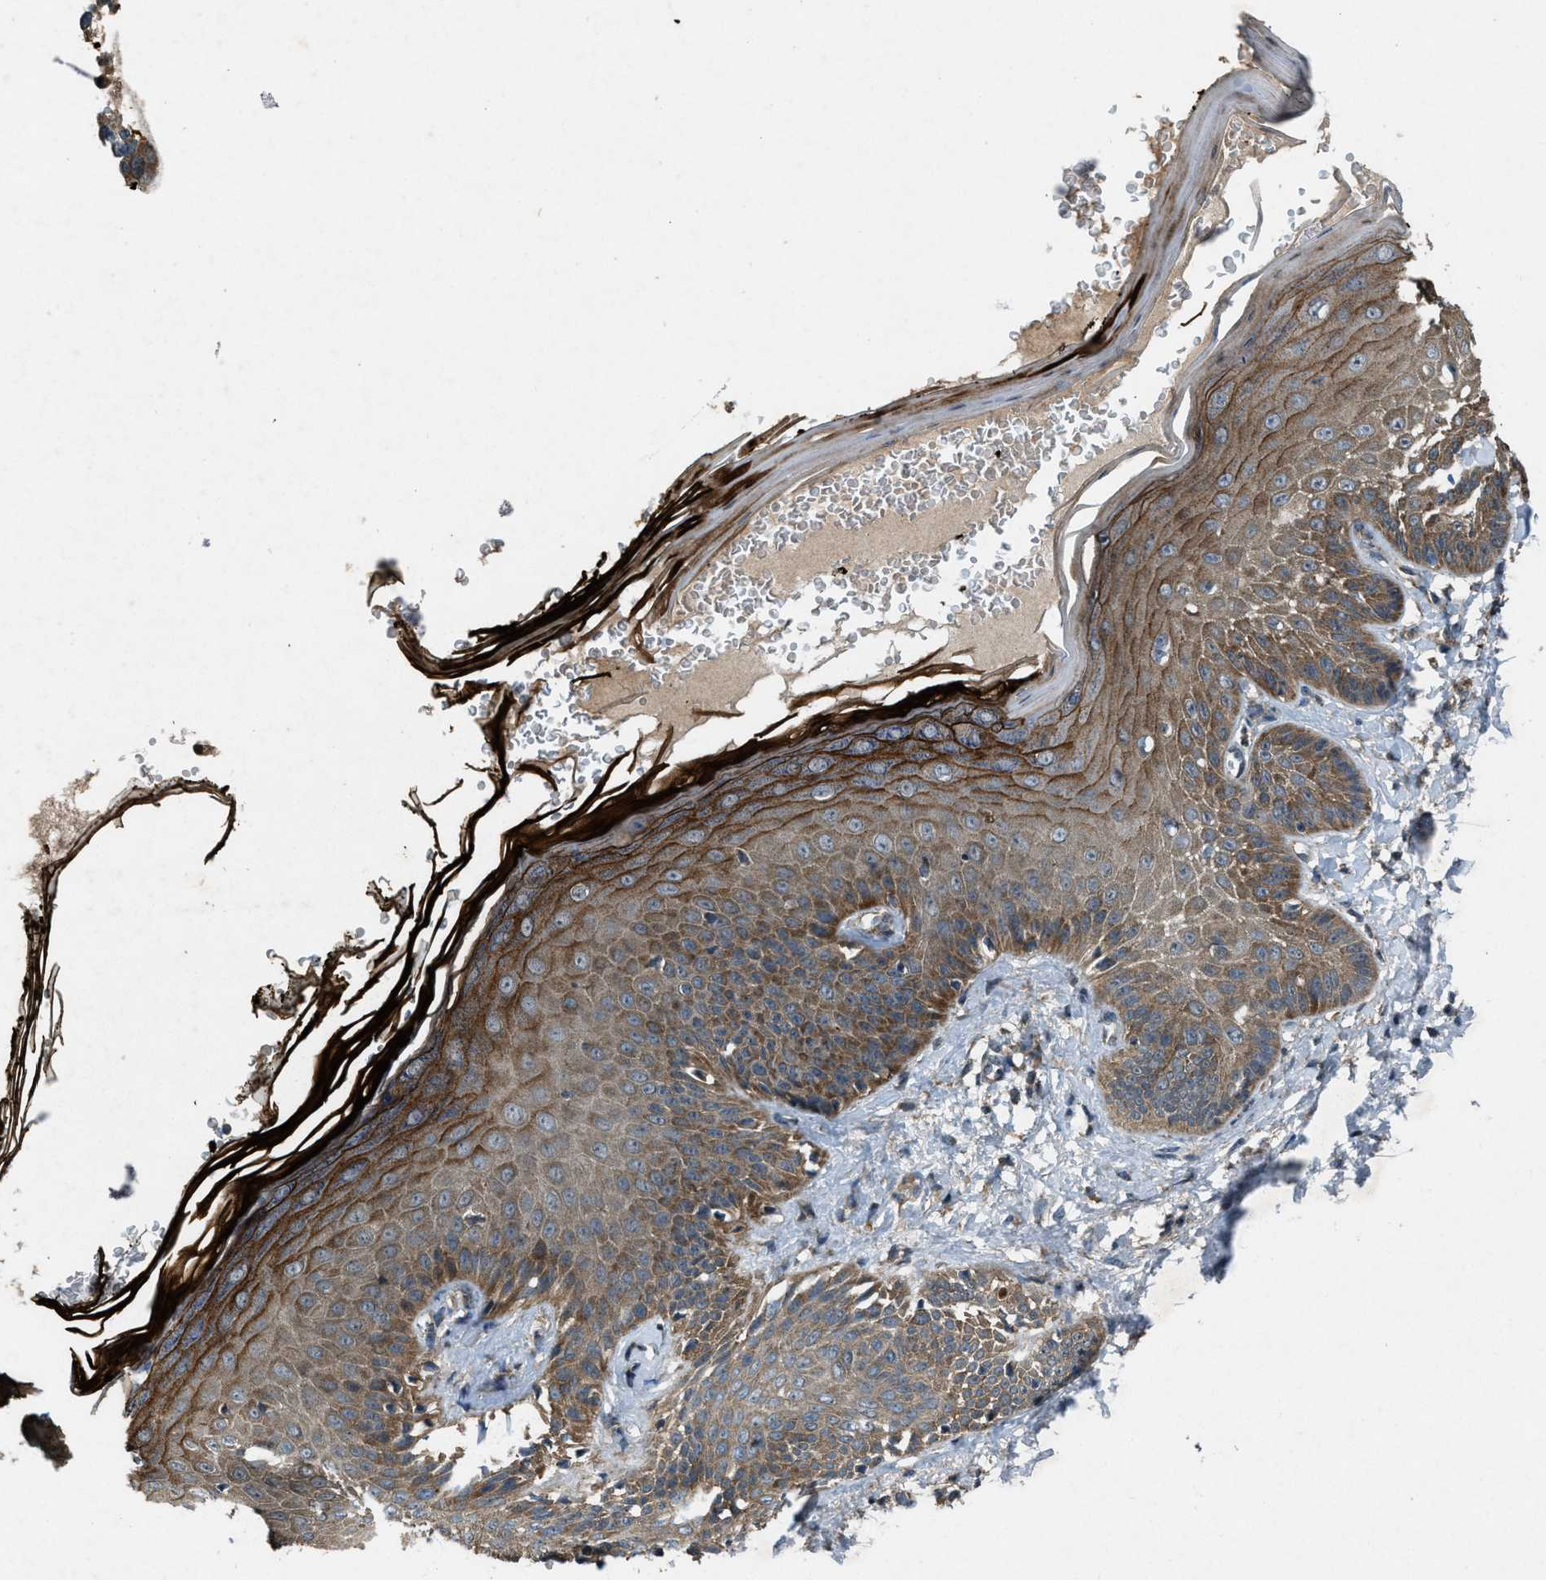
{"staining": {"intensity": "weak", "quantity": ">75%", "location": "cytoplasmic/membranous"}, "tissue": "skin", "cell_type": "Fibroblasts", "image_type": "normal", "snomed": [{"axis": "morphology", "description": "Normal tissue, NOS"}, {"axis": "topography", "description": "Skin"}, {"axis": "topography", "description": "Peripheral nerve tissue"}], "caption": "Protein staining reveals weak cytoplasmic/membranous staining in approximately >75% of fibroblasts in benign skin.", "gene": "PDP2", "patient": {"sex": "male", "age": 24}}